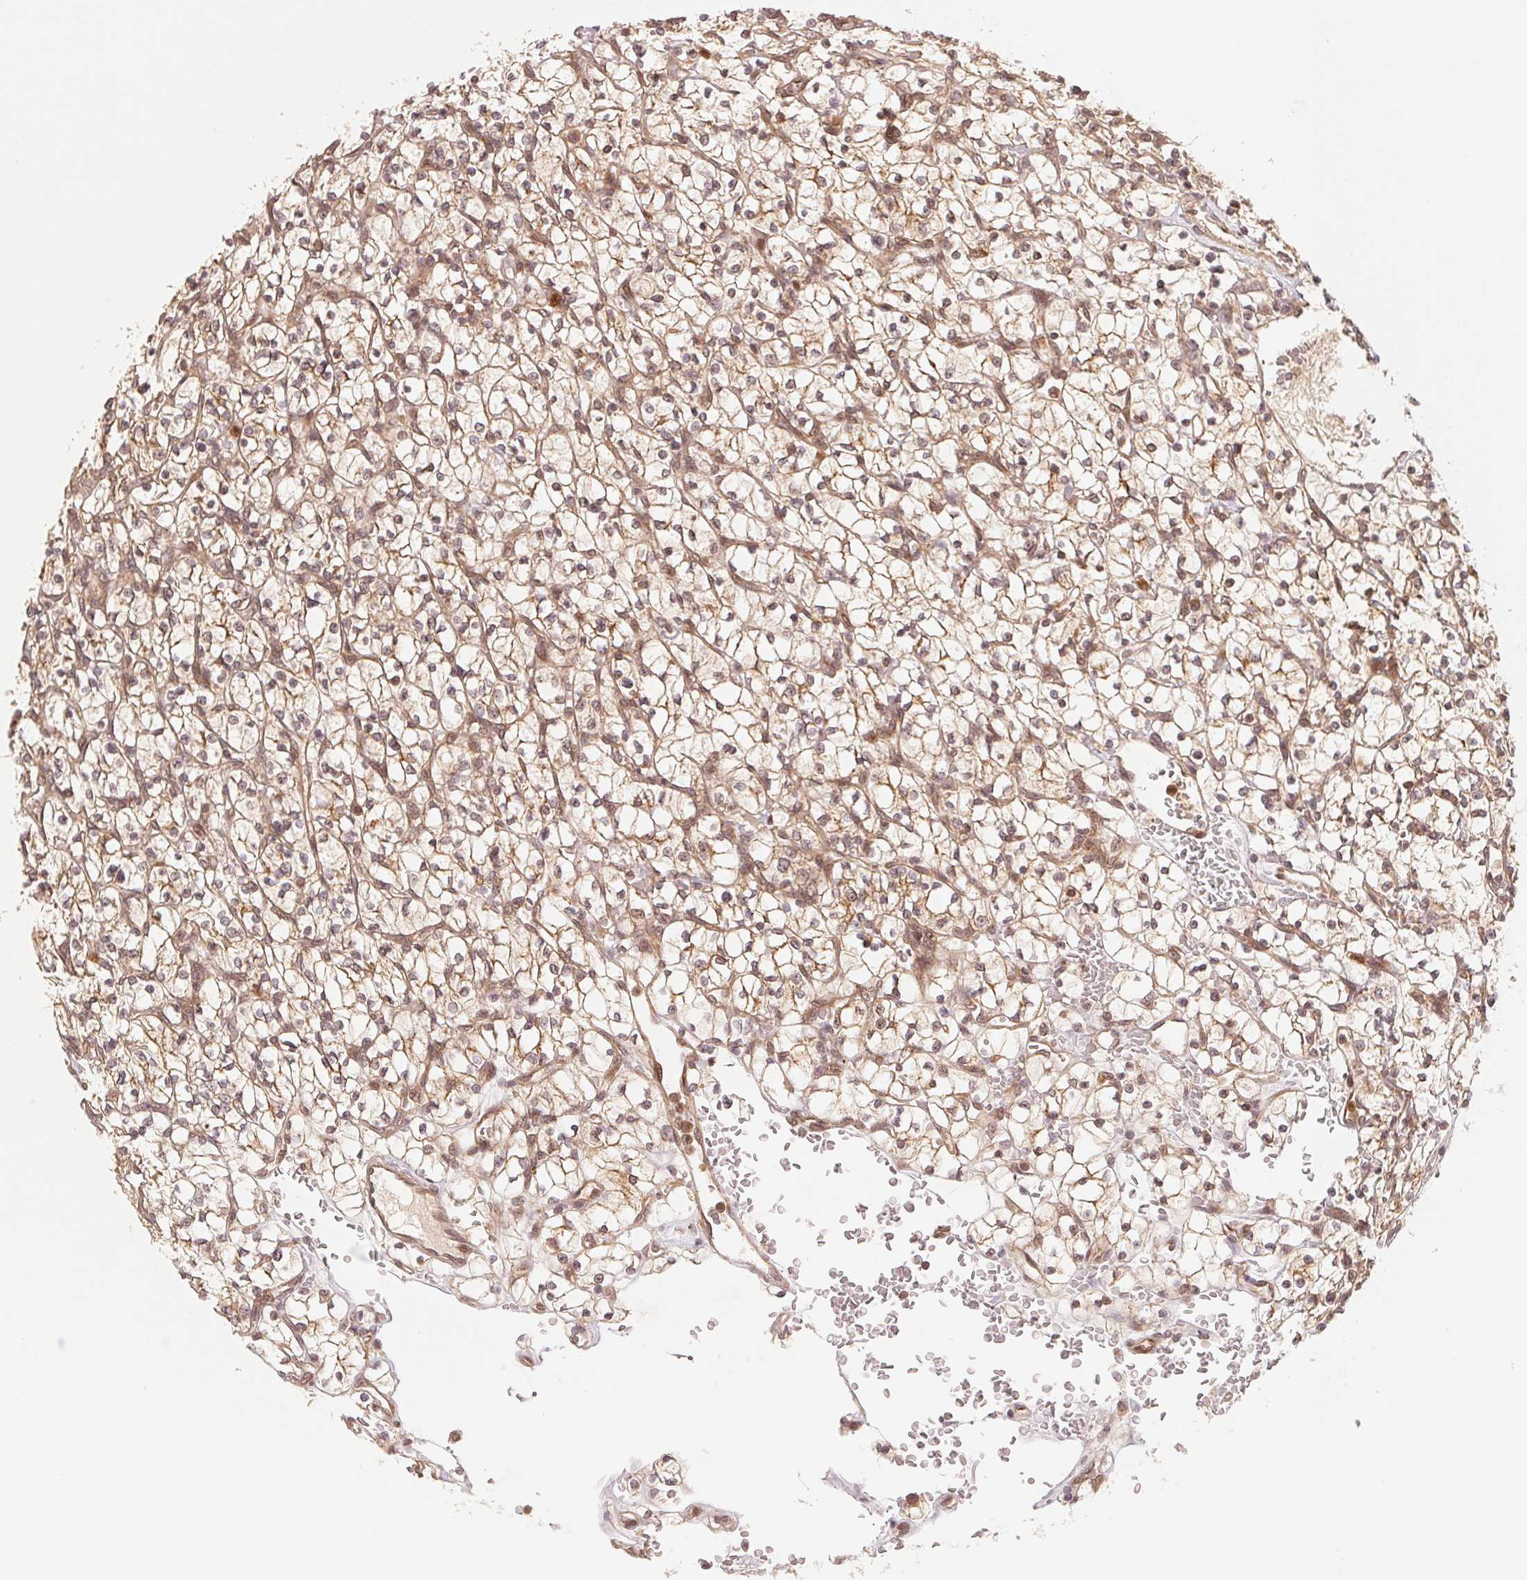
{"staining": {"intensity": "moderate", "quantity": ">75%", "location": "cytoplasmic/membranous,nuclear"}, "tissue": "renal cancer", "cell_type": "Tumor cells", "image_type": "cancer", "snomed": [{"axis": "morphology", "description": "Adenocarcinoma, NOS"}, {"axis": "topography", "description": "Kidney"}], "caption": "A micrograph showing moderate cytoplasmic/membranous and nuclear staining in approximately >75% of tumor cells in renal cancer, as visualized by brown immunohistochemical staining.", "gene": "CCDC102B", "patient": {"sex": "female", "age": 64}}